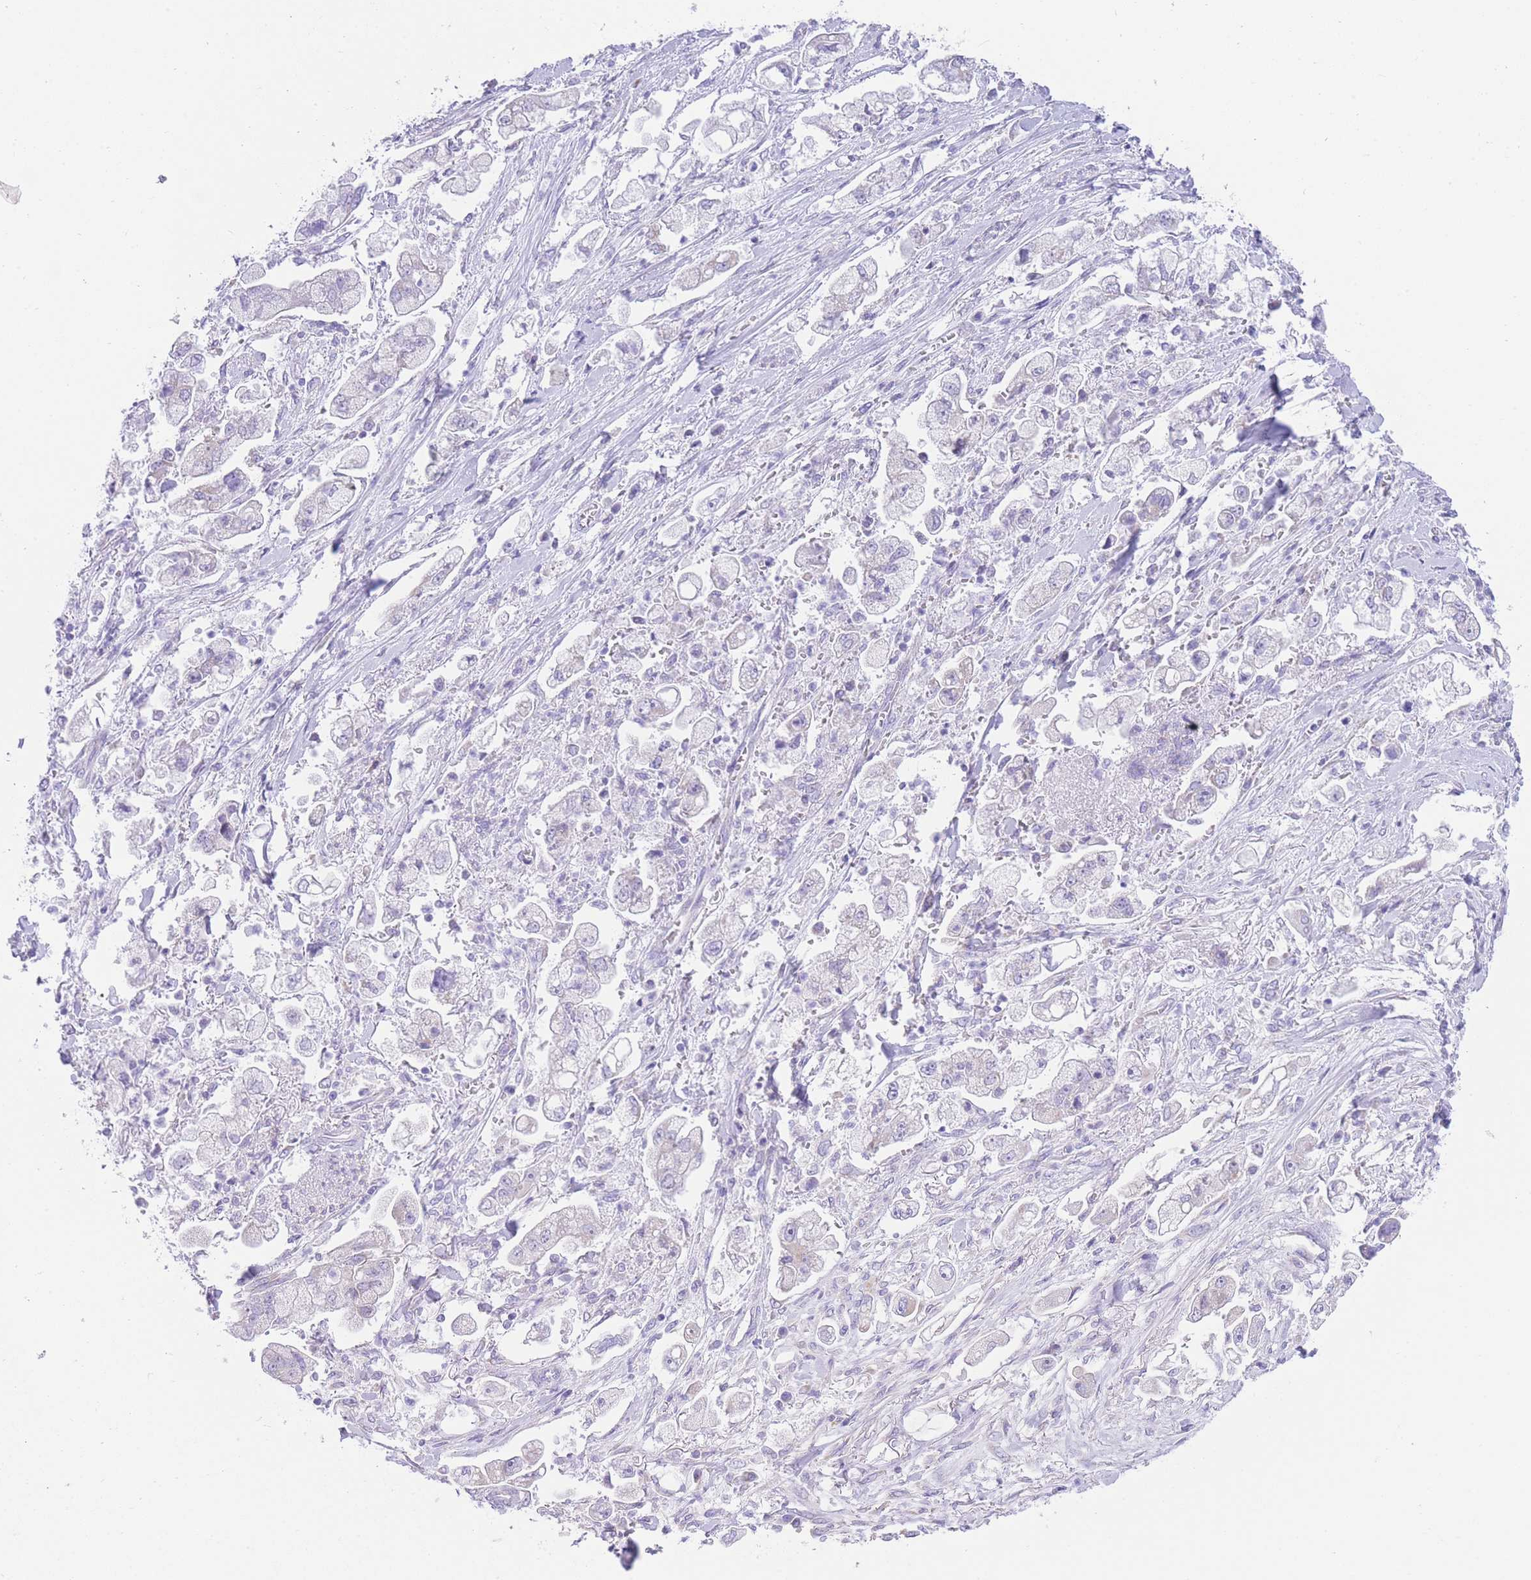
{"staining": {"intensity": "negative", "quantity": "none", "location": "none"}, "tissue": "stomach cancer", "cell_type": "Tumor cells", "image_type": "cancer", "snomed": [{"axis": "morphology", "description": "Adenocarcinoma, NOS"}, {"axis": "topography", "description": "Stomach"}], "caption": "A histopathology image of stomach cancer stained for a protein shows no brown staining in tumor cells.", "gene": "ACSM4", "patient": {"sex": "male", "age": 62}}